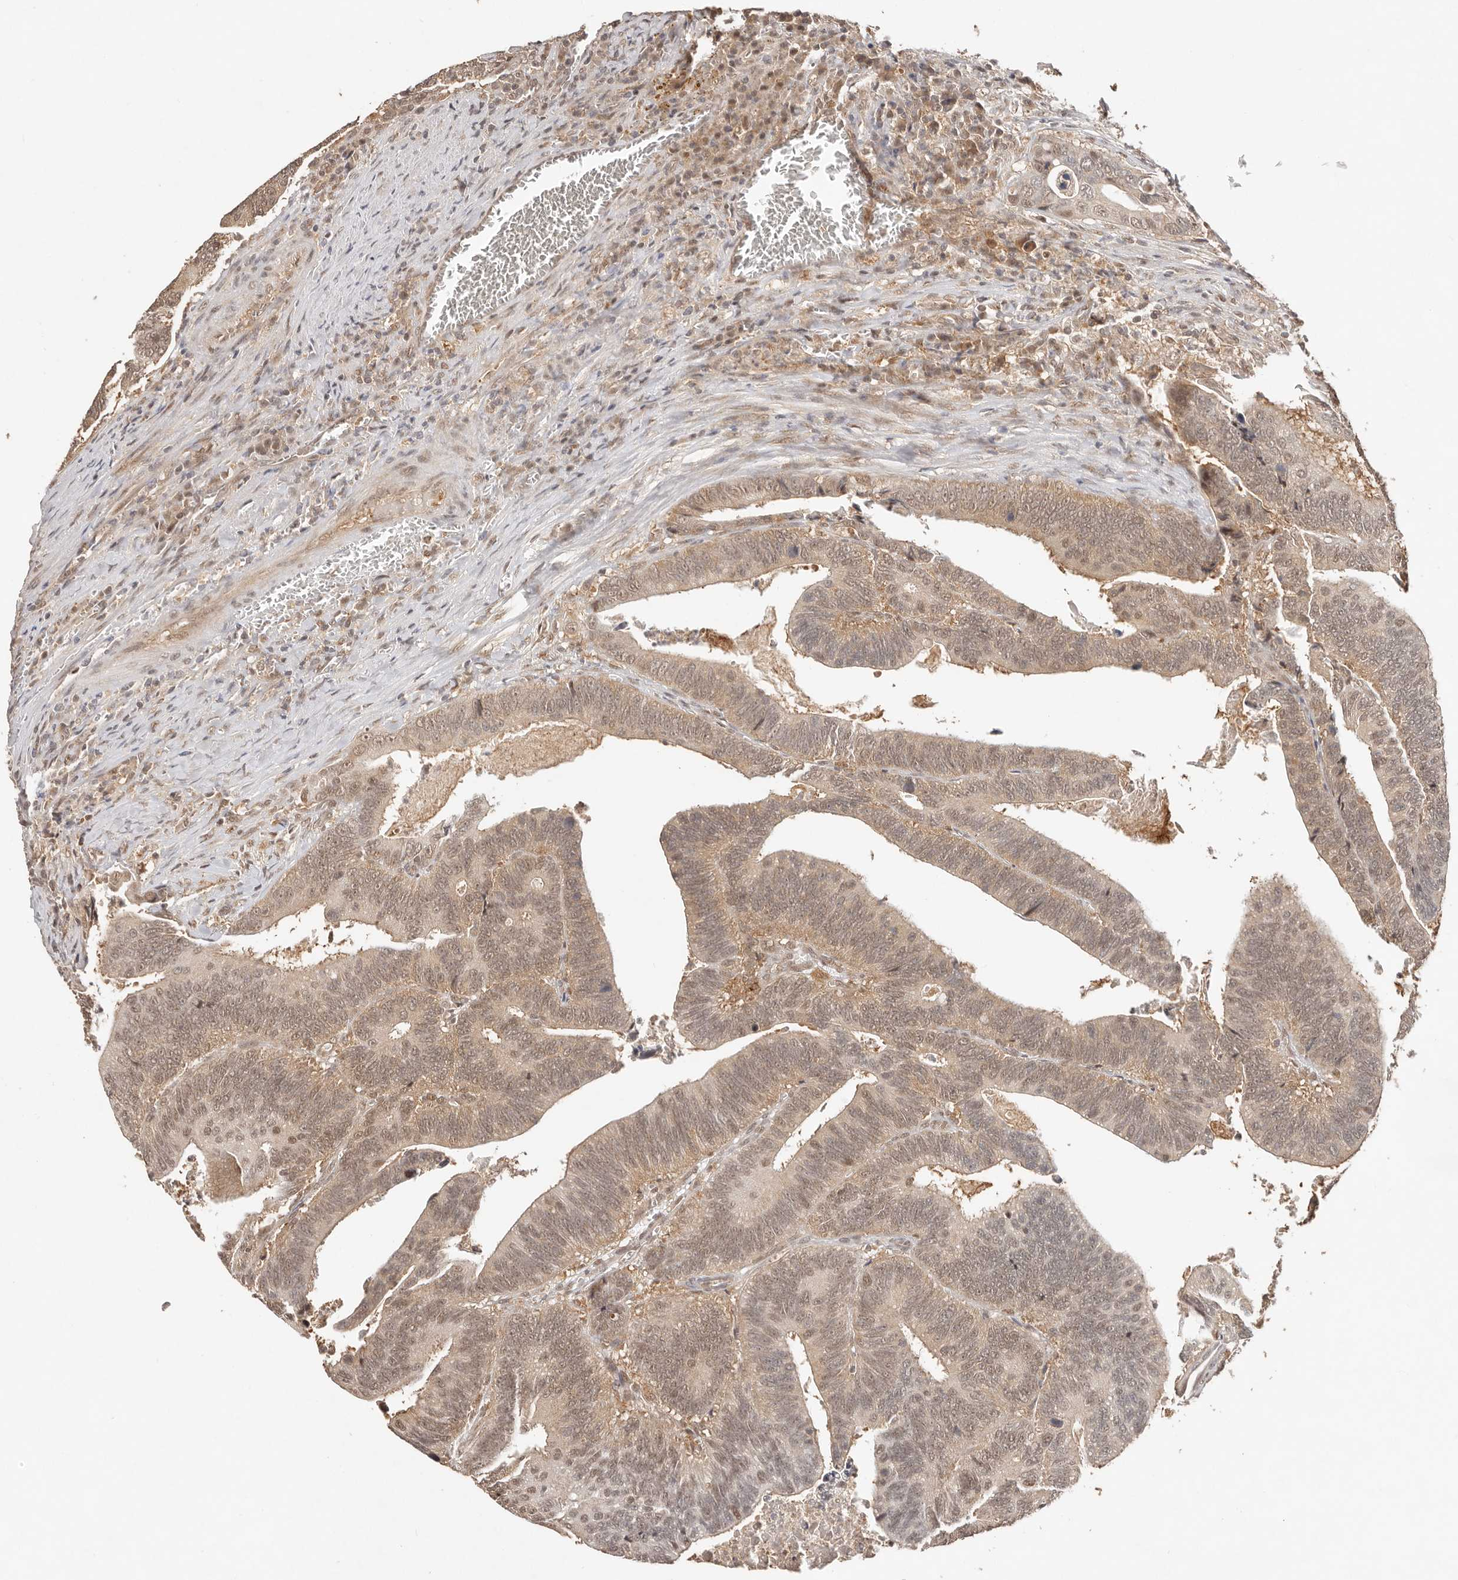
{"staining": {"intensity": "moderate", "quantity": ">75%", "location": "nuclear"}, "tissue": "colorectal cancer", "cell_type": "Tumor cells", "image_type": "cancer", "snomed": [{"axis": "morphology", "description": "Inflammation, NOS"}, {"axis": "morphology", "description": "Adenocarcinoma, NOS"}, {"axis": "topography", "description": "Colon"}], "caption": "Adenocarcinoma (colorectal) stained for a protein (brown) reveals moderate nuclear positive expression in approximately >75% of tumor cells.", "gene": "PSMA5", "patient": {"sex": "male", "age": 72}}